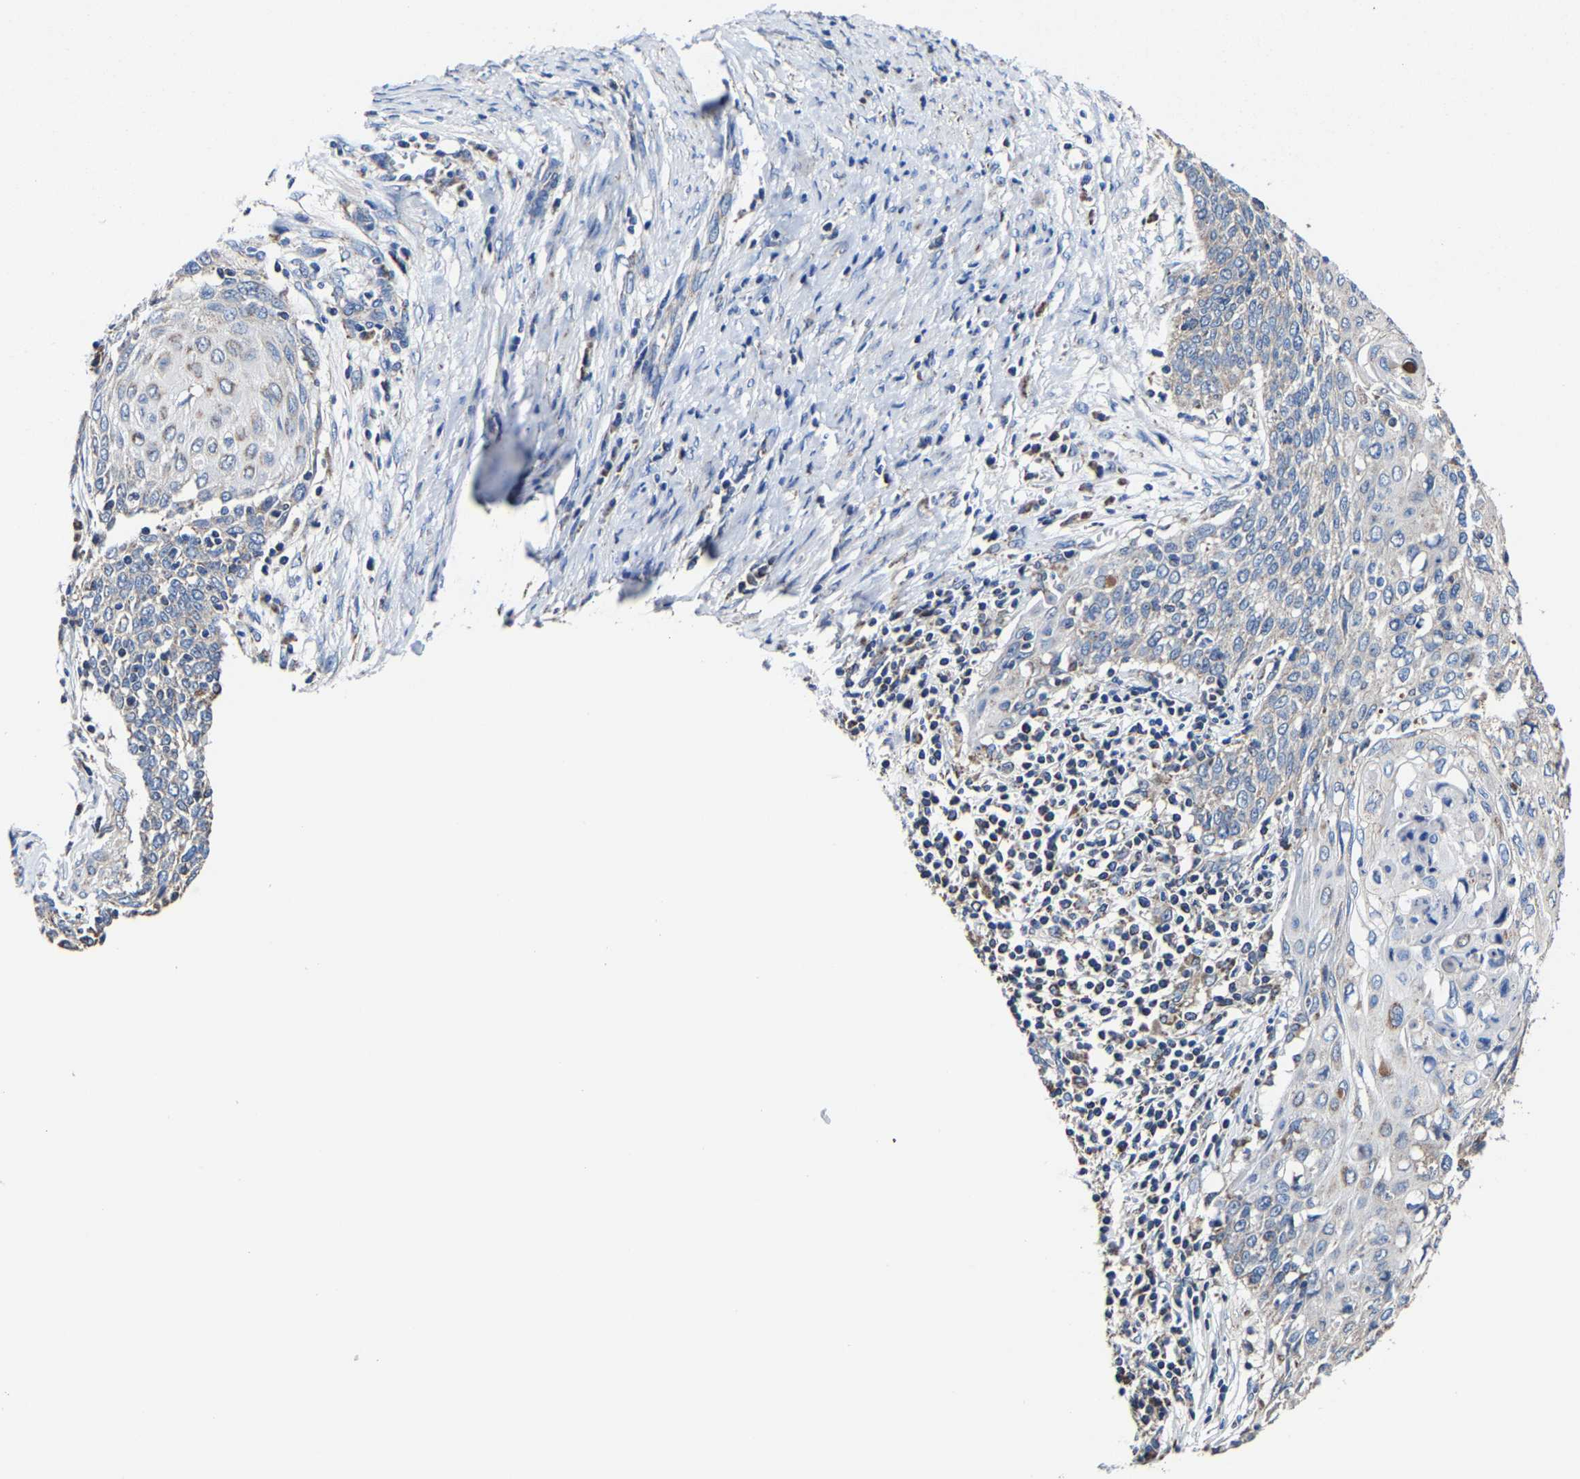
{"staining": {"intensity": "negative", "quantity": "none", "location": "none"}, "tissue": "cervical cancer", "cell_type": "Tumor cells", "image_type": "cancer", "snomed": [{"axis": "morphology", "description": "Squamous cell carcinoma, NOS"}, {"axis": "topography", "description": "Cervix"}], "caption": "Cervical cancer (squamous cell carcinoma) was stained to show a protein in brown. There is no significant staining in tumor cells. Brightfield microscopy of immunohistochemistry stained with DAB (3,3'-diaminobenzidine) (brown) and hematoxylin (blue), captured at high magnification.", "gene": "ZCCHC7", "patient": {"sex": "female", "age": 39}}